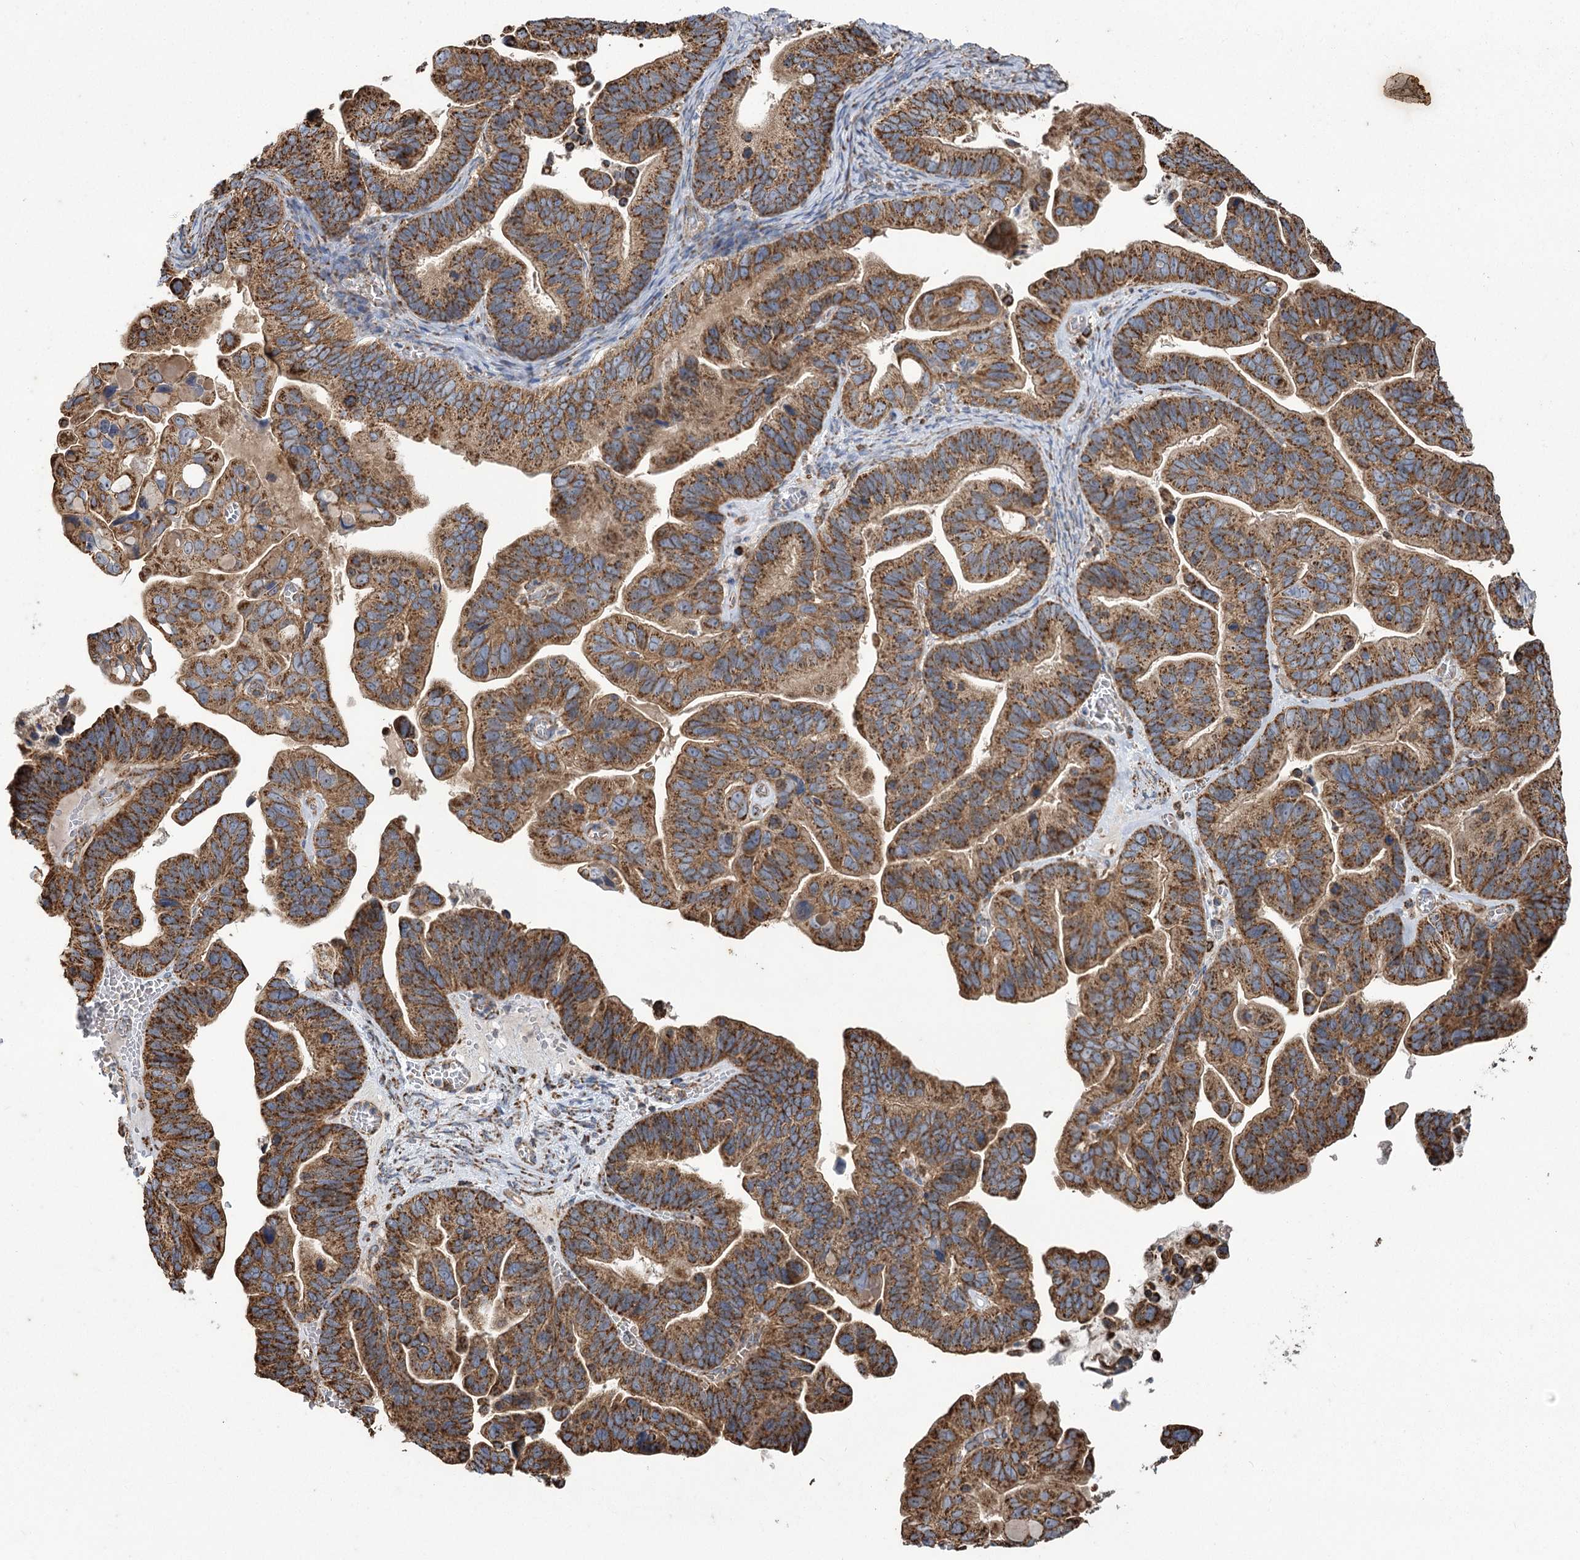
{"staining": {"intensity": "strong", "quantity": ">75%", "location": "cytoplasmic/membranous"}, "tissue": "ovarian cancer", "cell_type": "Tumor cells", "image_type": "cancer", "snomed": [{"axis": "morphology", "description": "Cystadenocarcinoma, serous, NOS"}, {"axis": "topography", "description": "Ovary"}], "caption": "This is an image of immunohistochemistry (IHC) staining of serous cystadenocarcinoma (ovarian), which shows strong staining in the cytoplasmic/membranous of tumor cells.", "gene": "CARD19", "patient": {"sex": "female", "age": 56}}